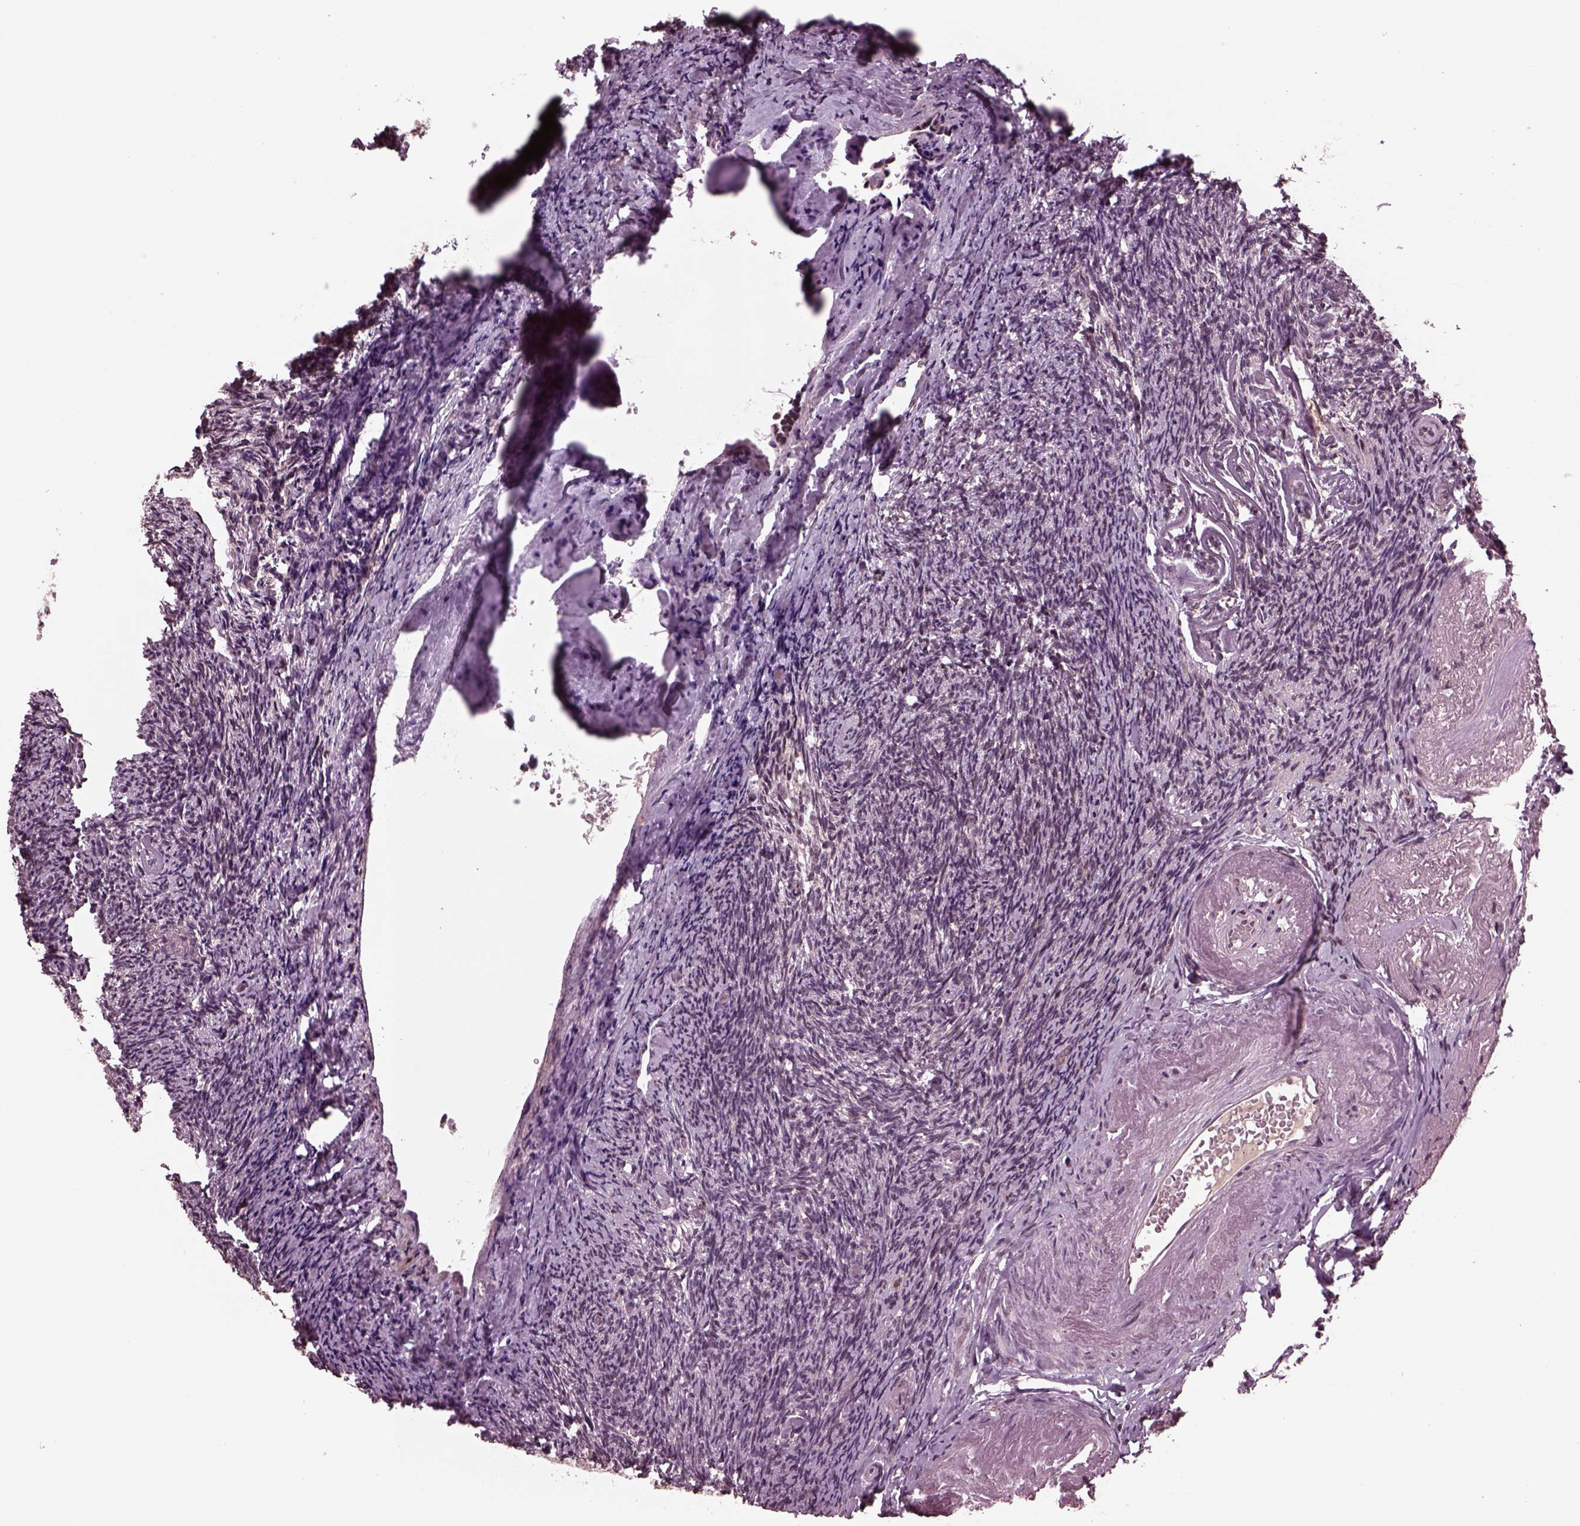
{"staining": {"intensity": "weak", "quantity": "25%-75%", "location": "nuclear"}, "tissue": "ovary", "cell_type": "Follicle cells", "image_type": "normal", "snomed": [{"axis": "morphology", "description": "Normal tissue, NOS"}, {"axis": "topography", "description": "Ovary"}], "caption": "This photomicrograph exhibits benign ovary stained with immunohistochemistry to label a protein in brown. The nuclear of follicle cells show weak positivity for the protein. Nuclei are counter-stained blue.", "gene": "NAP1L5", "patient": {"sex": "female", "age": 72}}